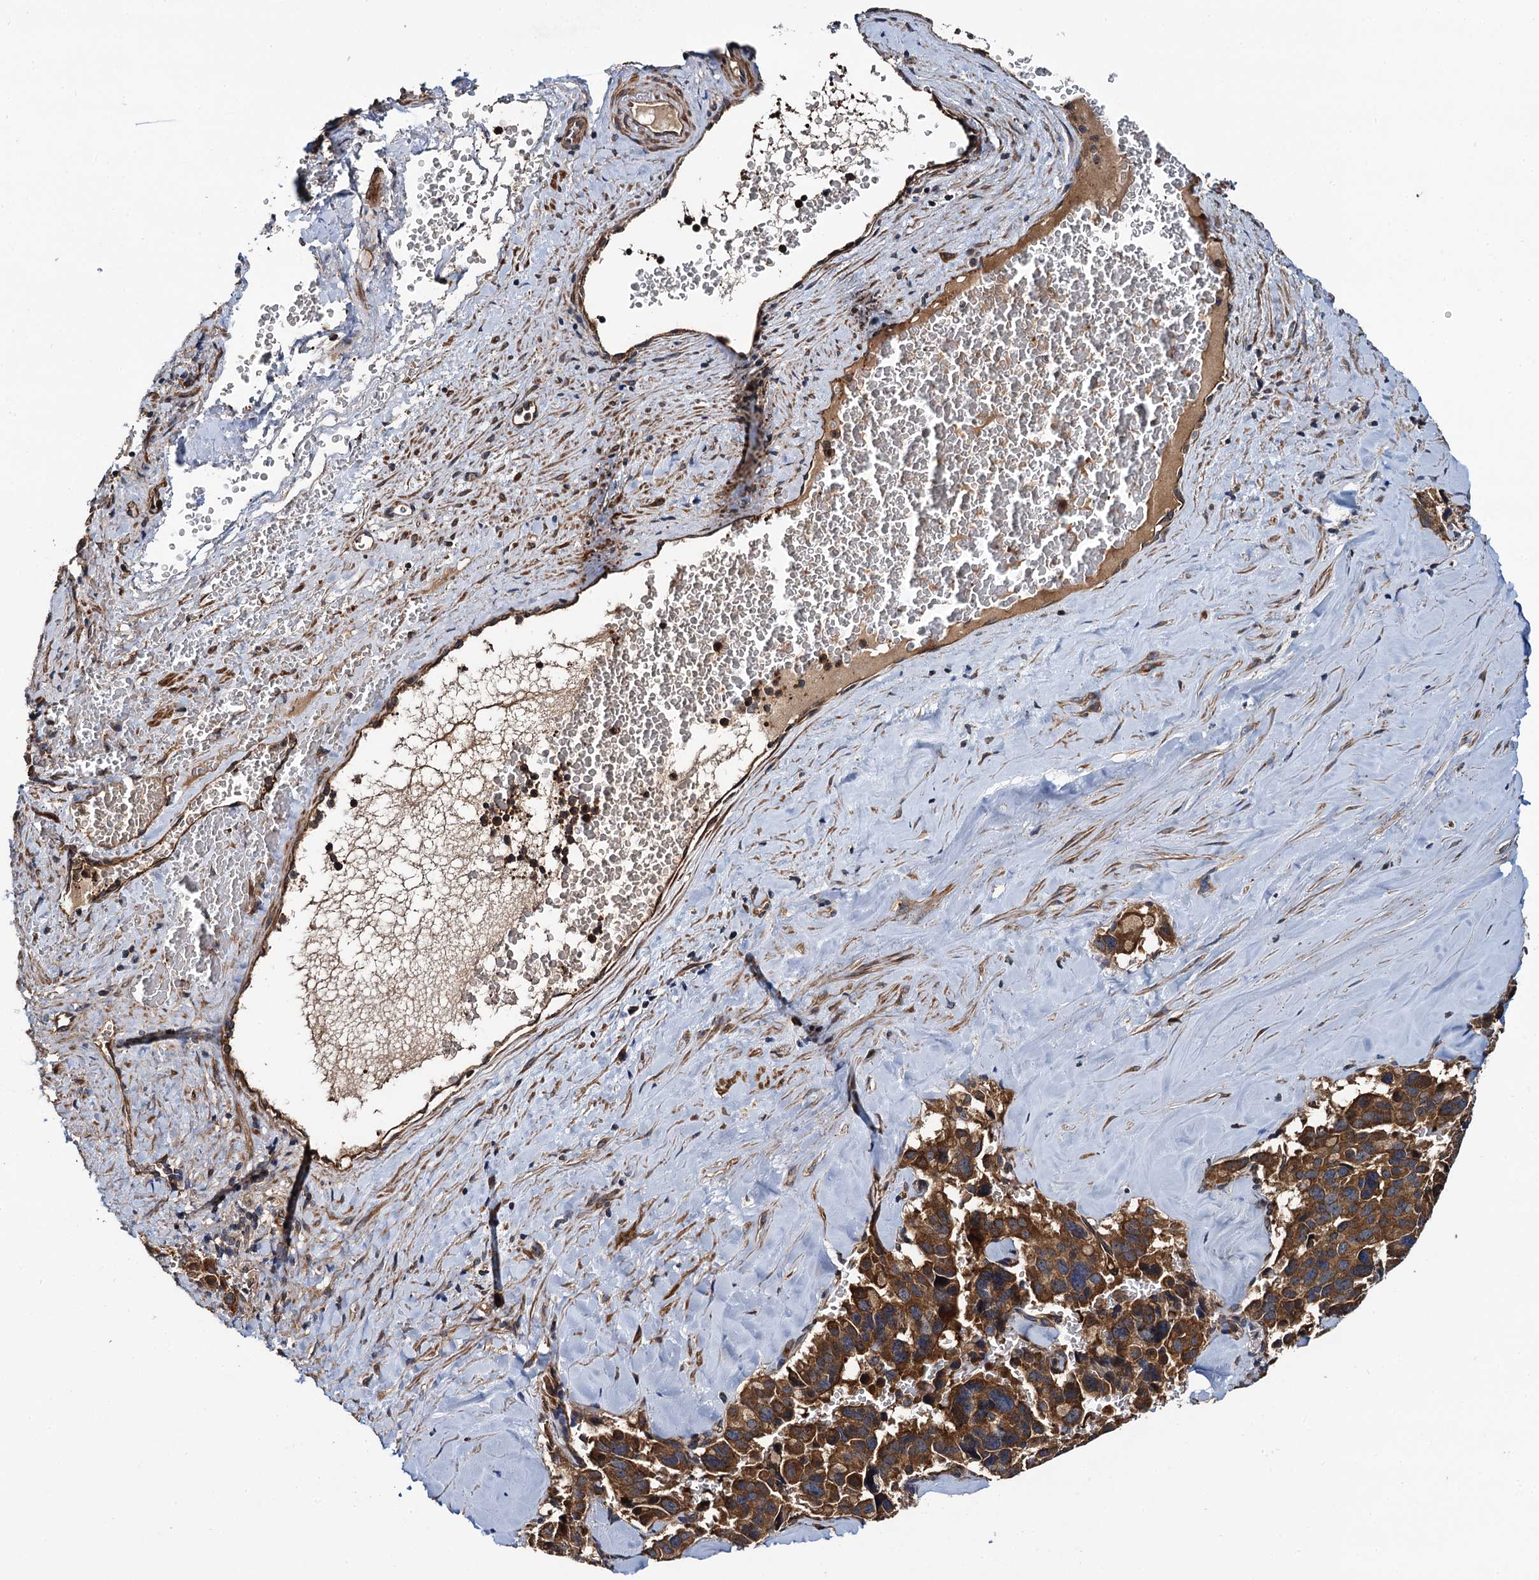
{"staining": {"intensity": "strong", "quantity": ">75%", "location": "cytoplasmic/membranous"}, "tissue": "pancreatic cancer", "cell_type": "Tumor cells", "image_type": "cancer", "snomed": [{"axis": "morphology", "description": "Adenocarcinoma, NOS"}, {"axis": "topography", "description": "Pancreas"}], "caption": "Protein staining of pancreatic cancer tissue exhibits strong cytoplasmic/membranous expression in approximately >75% of tumor cells.", "gene": "NEK1", "patient": {"sex": "male", "age": 65}}